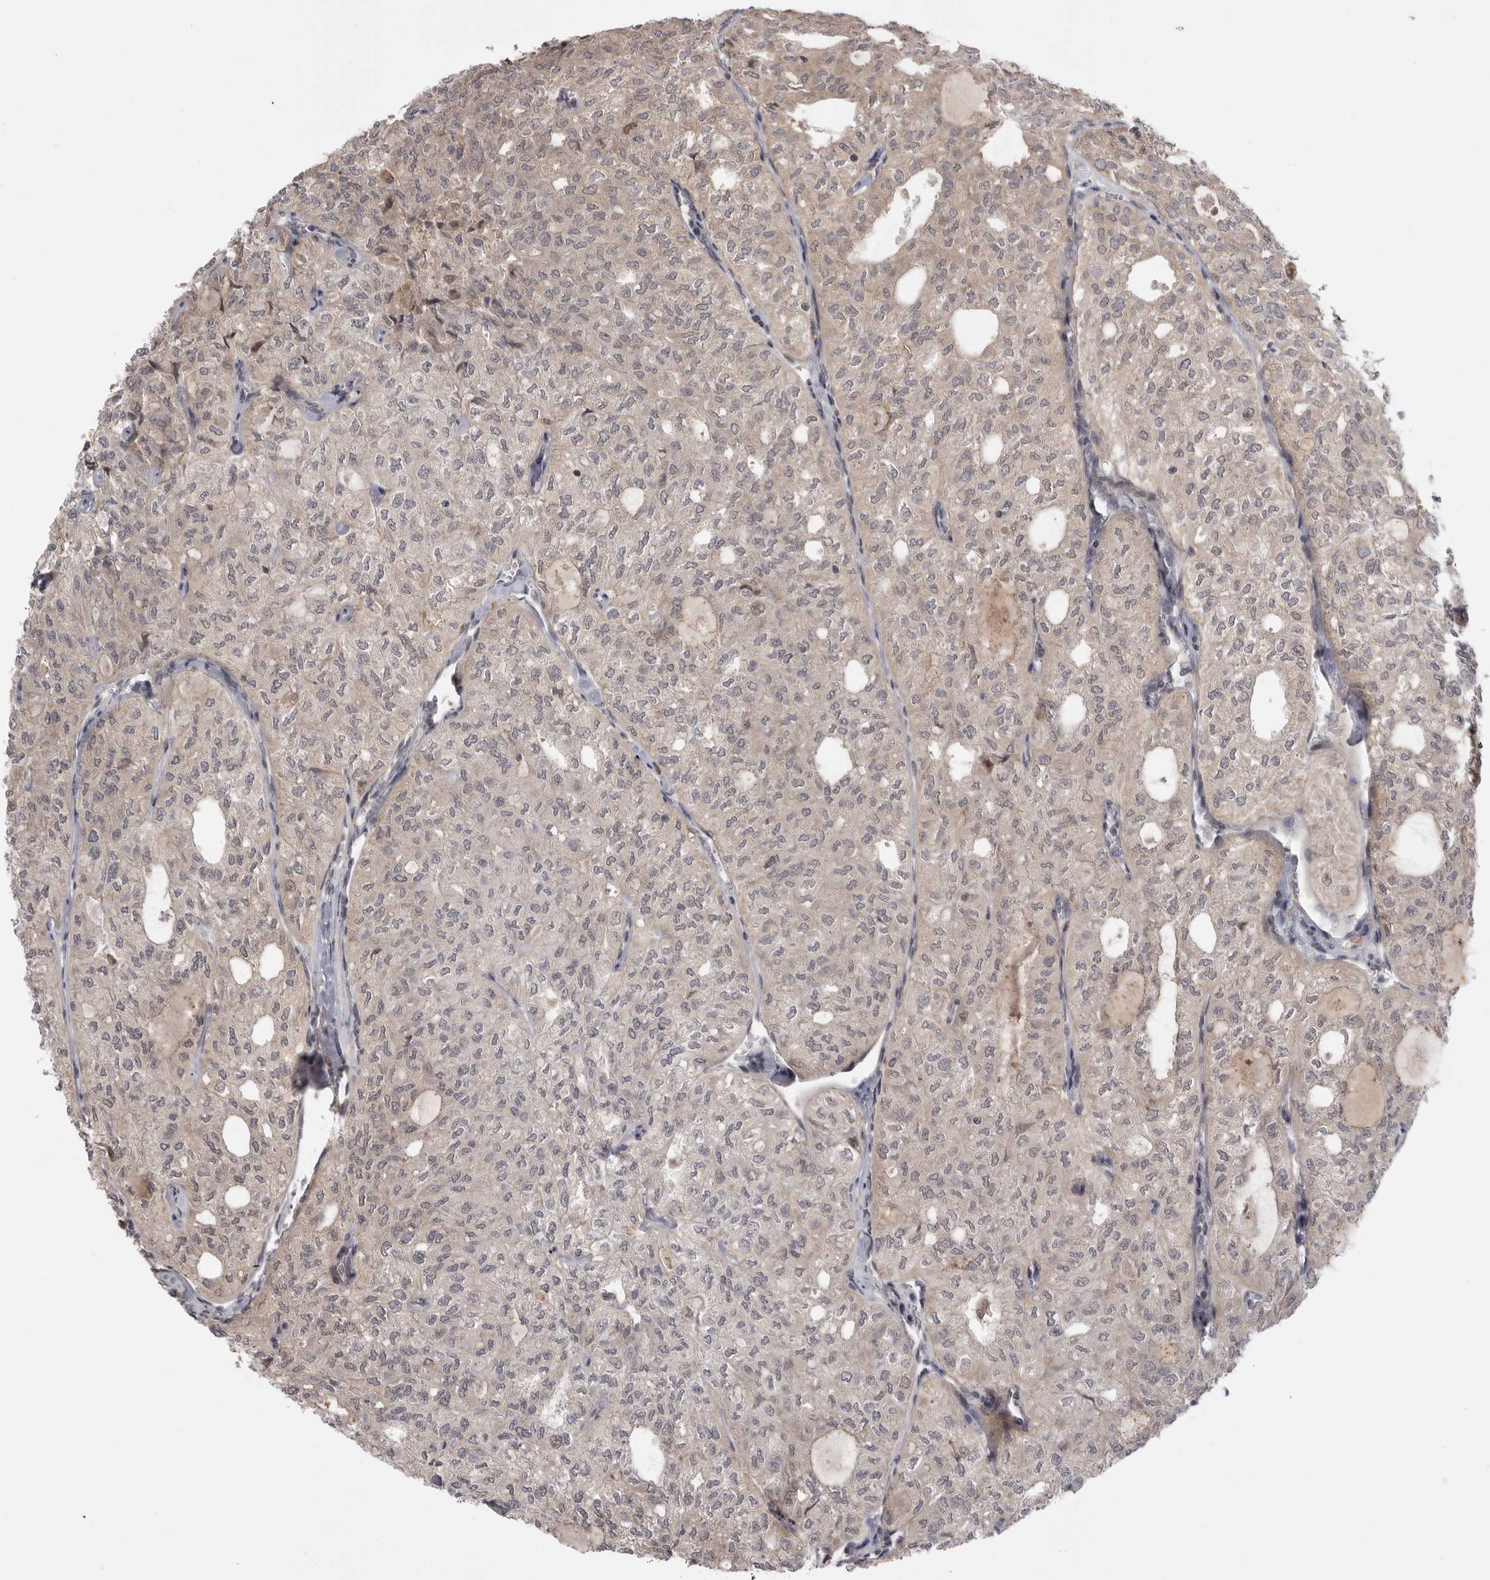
{"staining": {"intensity": "weak", "quantity": "<25%", "location": "cytoplasmic/membranous"}, "tissue": "thyroid cancer", "cell_type": "Tumor cells", "image_type": "cancer", "snomed": [{"axis": "morphology", "description": "Follicular adenoma carcinoma, NOS"}, {"axis": "topography", "description": "Thyroid gland"}], "caption": "A histopathology image of human thyroid cancer (follicular adenoma carcinoma) is negative for staining in tumor cells.", "gene": "PTK2B", "patient": {"sex": "male", "age": 75}}